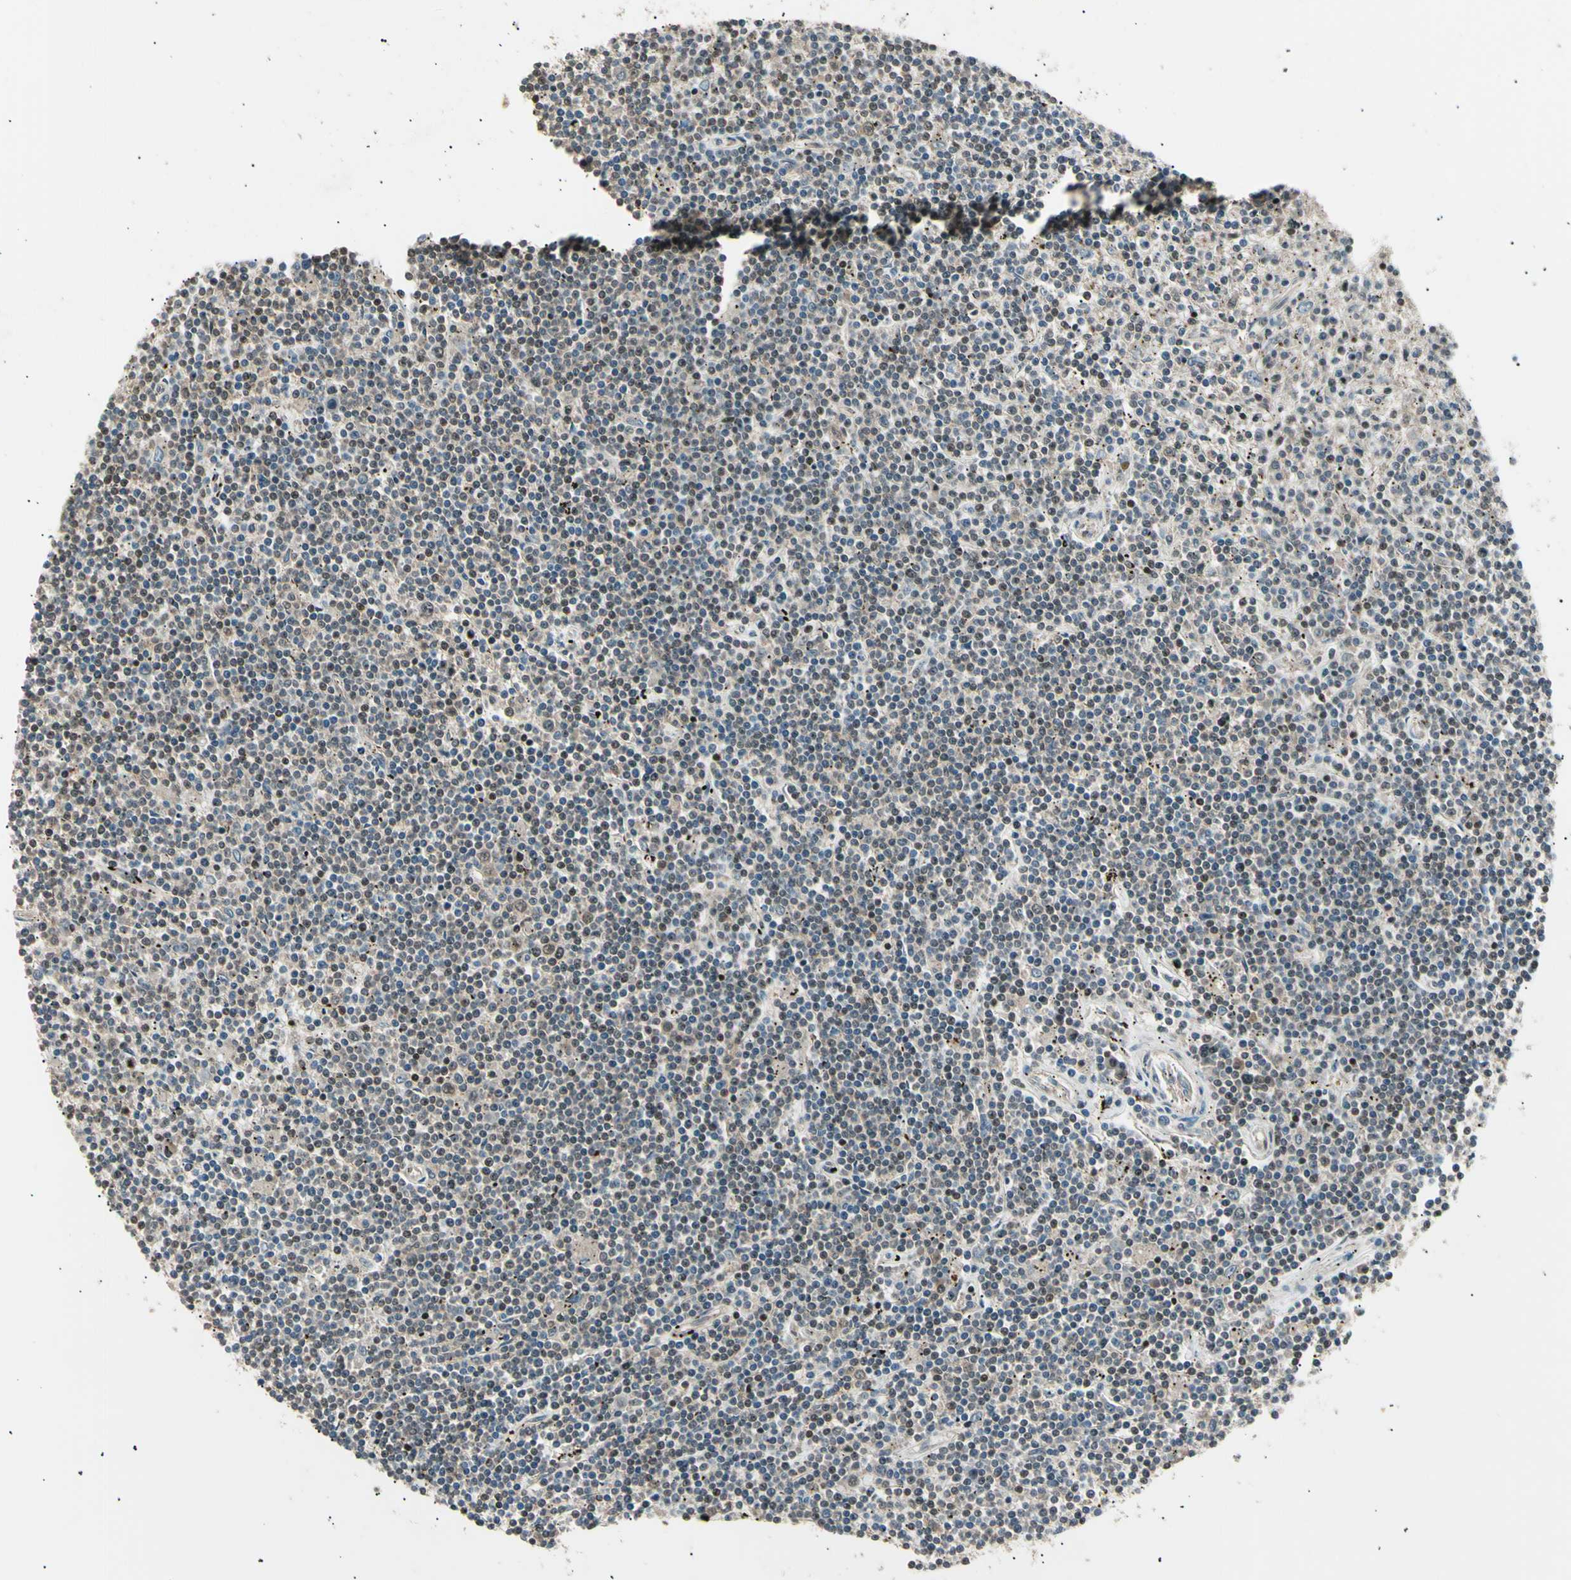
{"staining": {"intensity": "weak", "quantity": "<25%", "location": "cytoplasmic/membranous,nuclear"}, "tissue": "lymphoma", "cell_type": "Tumor cells", "image_type": "cancer", "snomed": [{"axis": "morphology", "description": "Malignant lymphoma, non-Hodgkin's type, Low grade"}, {"axis": "topography", "description": "Spleen"}], "caption": "Tumor cells show no significant protein expression in malignant lymphoma, non-Hodgkin's type (low-grade).", "gene": "NUAK2", "patient": {"sex": "male", "age": 76}}